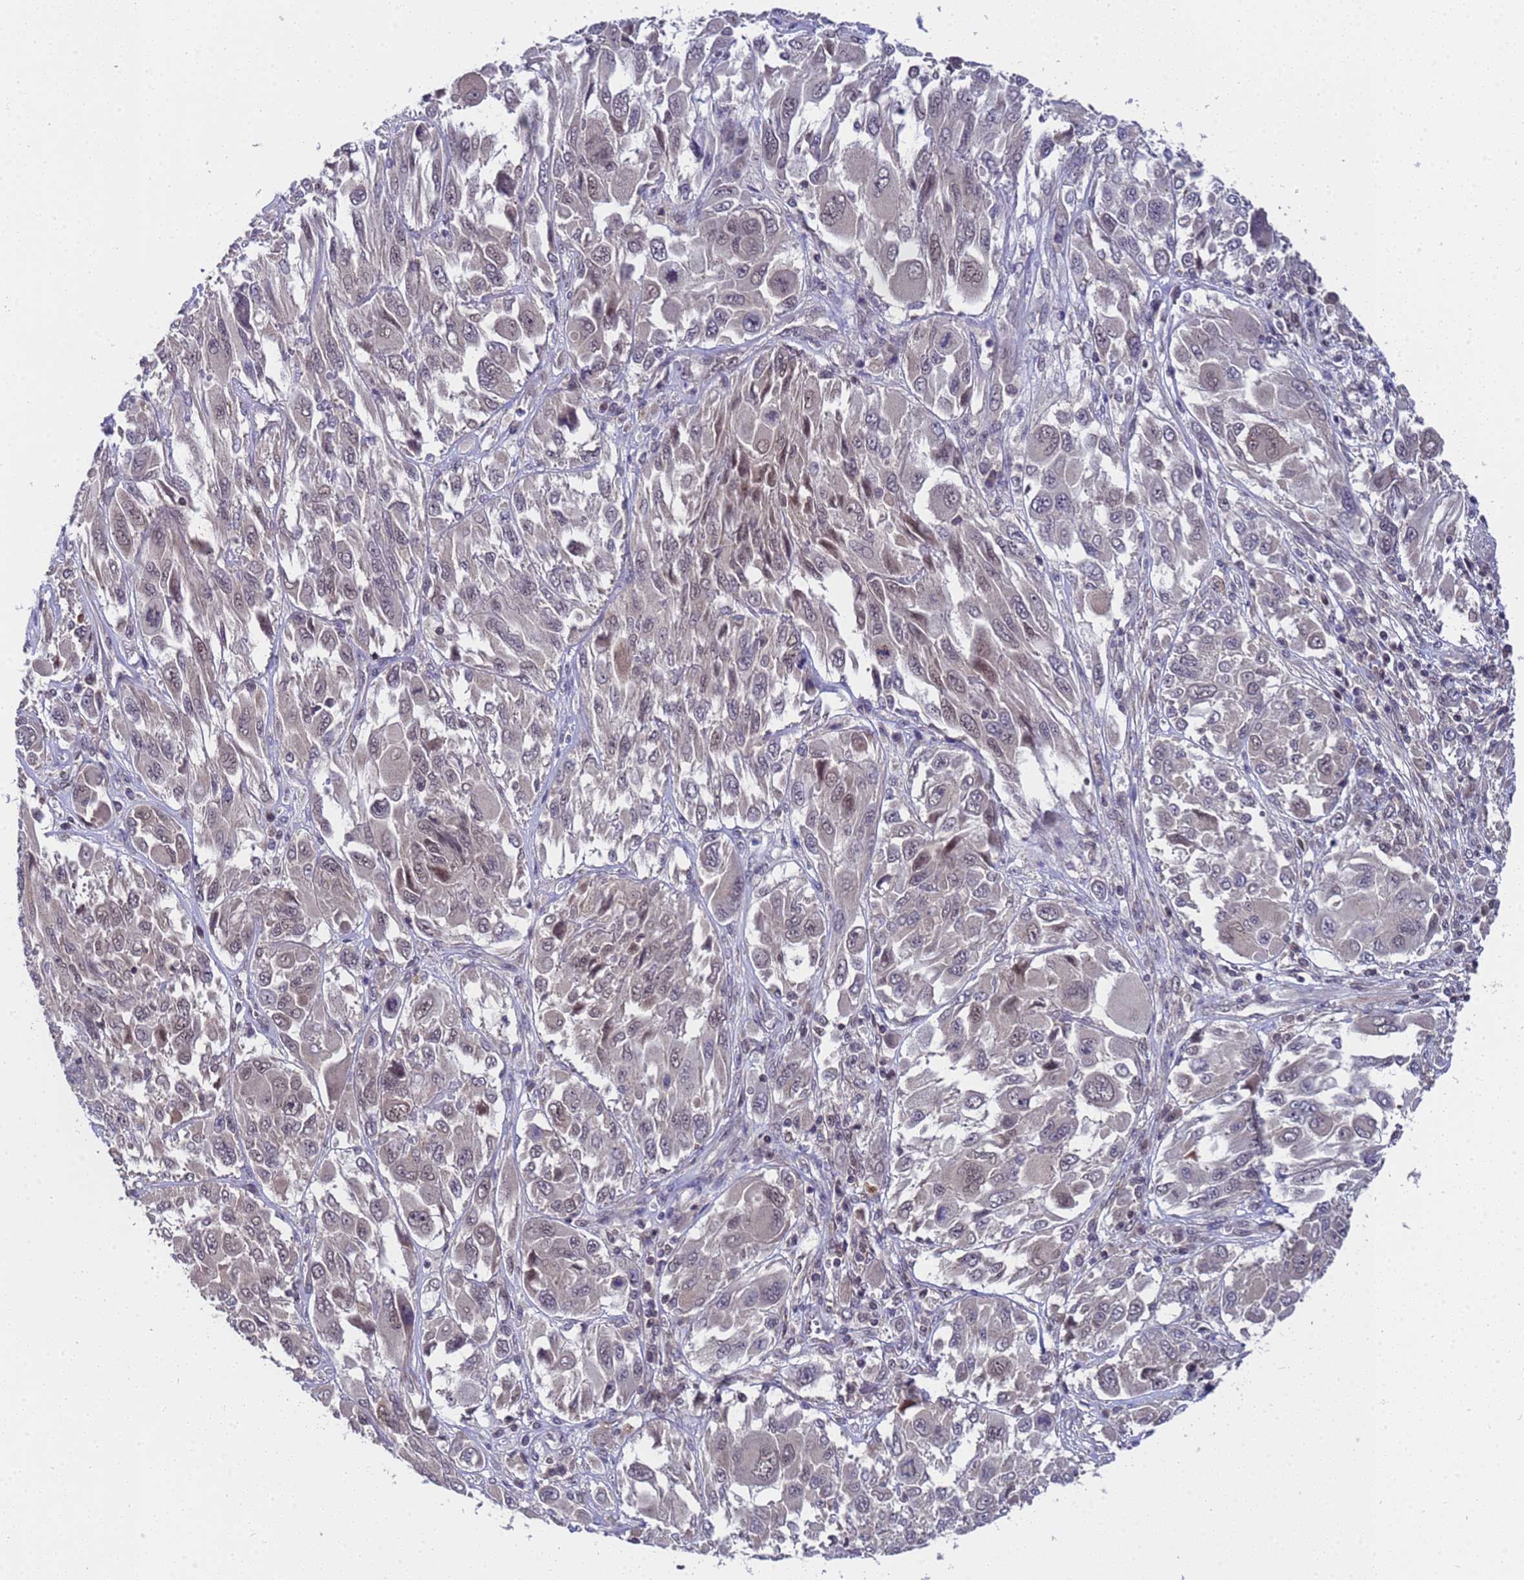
{"staining": {"intensity": "weak", "quantity": "25%-75%", "location": "nuclear"}, "tissue": "melanoma", "cell_type": "Tumor cells", "image_type": "cancer", "snomed": [{"axis": "morphology", "description": "Malignant melanoma, NOS"}, {"axis": "topography", "description": "Skin"}], "caption": "Immunohistochemical staining of melanoma shows low levels of weak nuclear protein expression in about 25%-75% of tumor cells.", "gene": "ANAPC13", "patient": {"sex": "female", "age": 91}}